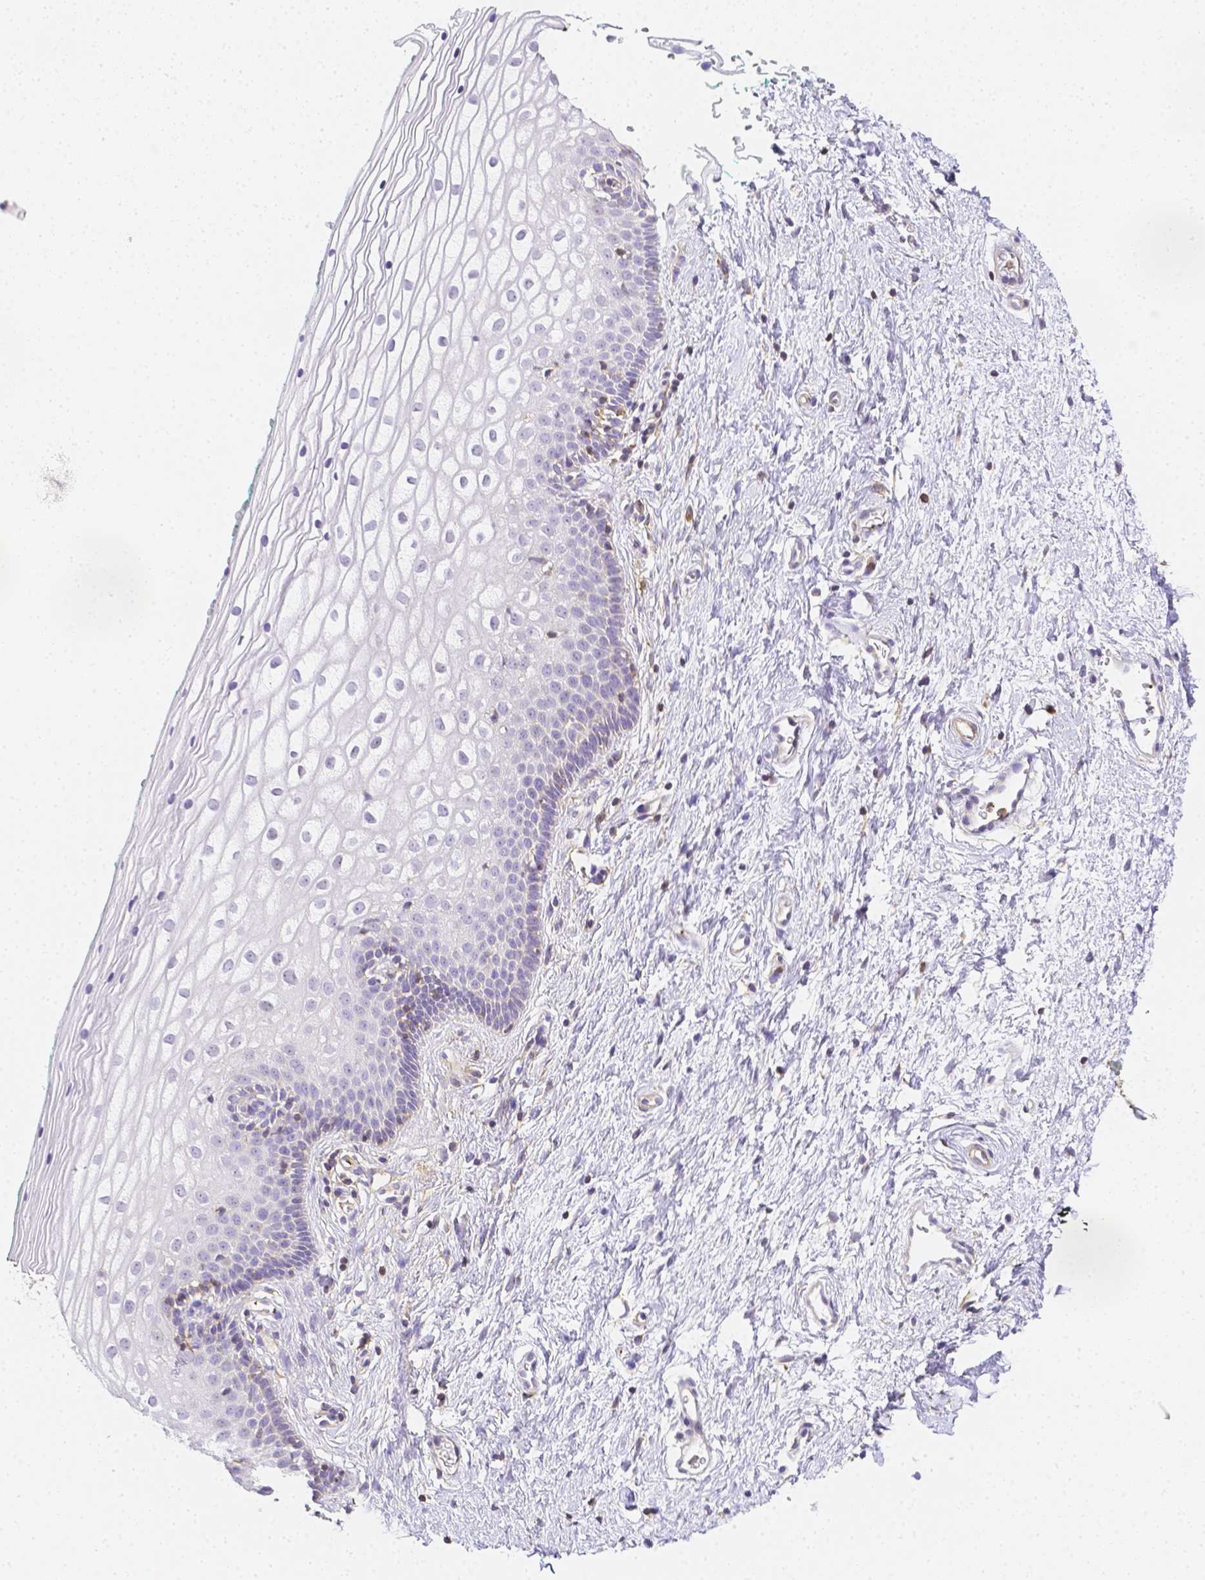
{"staining": {"intensity": "negative", "quantity": "none", "location": "none"}, "tissue": "vagina", "cell_type": "Squamous epithelial cells", "image_type": "normal", "snomed": [{"axis": "morphology", "description": "Normal tissue, NOS"}, {"axis": "topography", "description": "Vagina"}], "caption": "This is an immunohistochemistry histopathology image of unremarkable vagina. There is no expression in squamous epithelial cells.", "gene": "ASAH2B", "patient": {"sex": "female", "age": 36}}